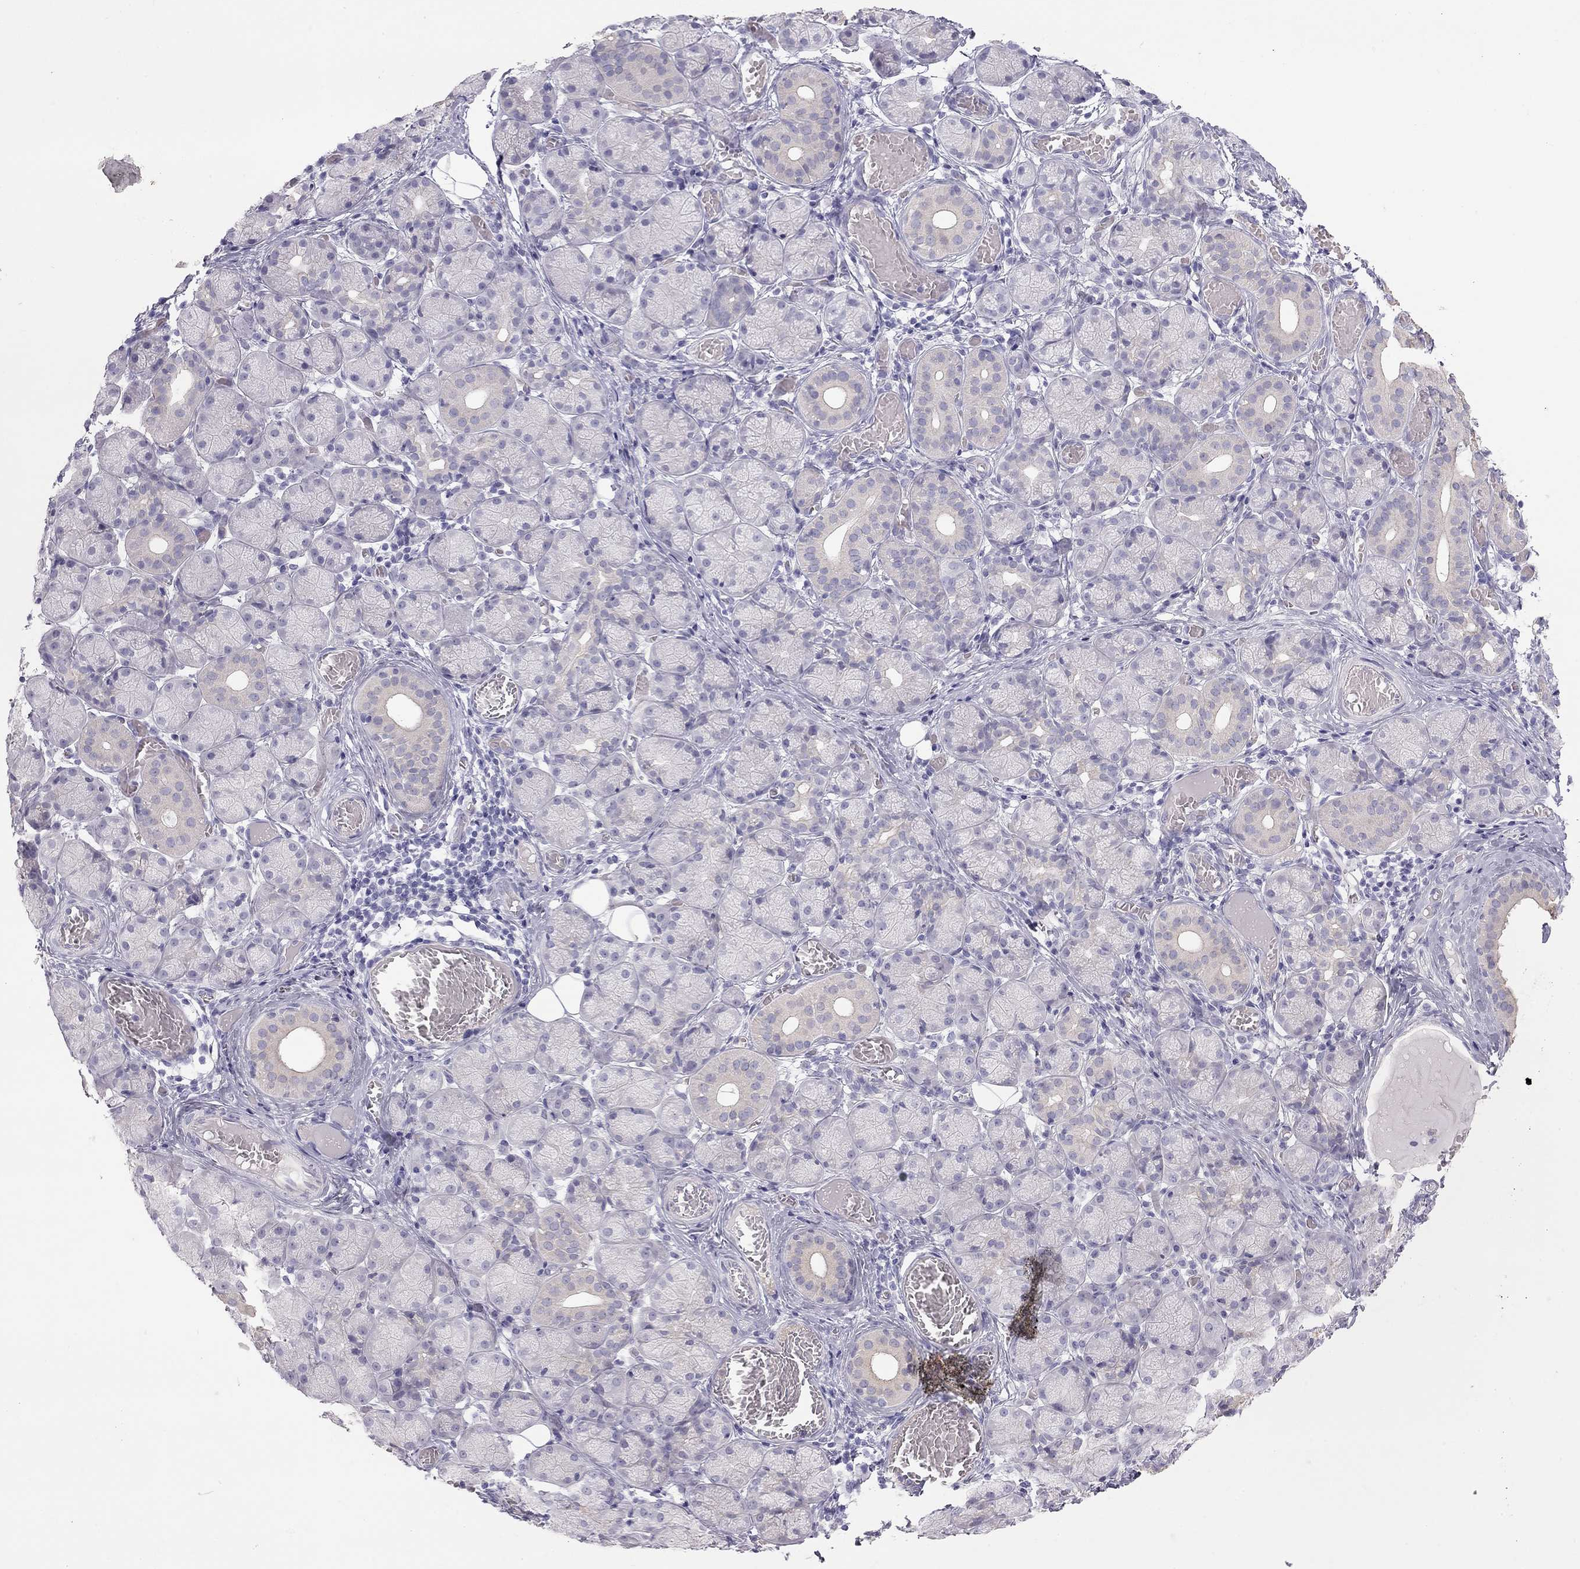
{"staining": {"intensity": "negative", "quantity": "none", "location": "none"}, "tissue": "salivary gland", "cell_type": "Glandular cells", "image_type": "normal", "snomed": [{"axis": "morphology", "description": "Normal tissue, NOS"}, {"axis": "topography", "description": "Salivary gland"}, {"axis": "topography", "description": "Peripheral nerve tissue"}], "caption": "Salivary gland stained for a protein using IHC shows no expression glandular cells.", "gene": "TDRD6", "patient": {"sex": "female", "age": 24}}